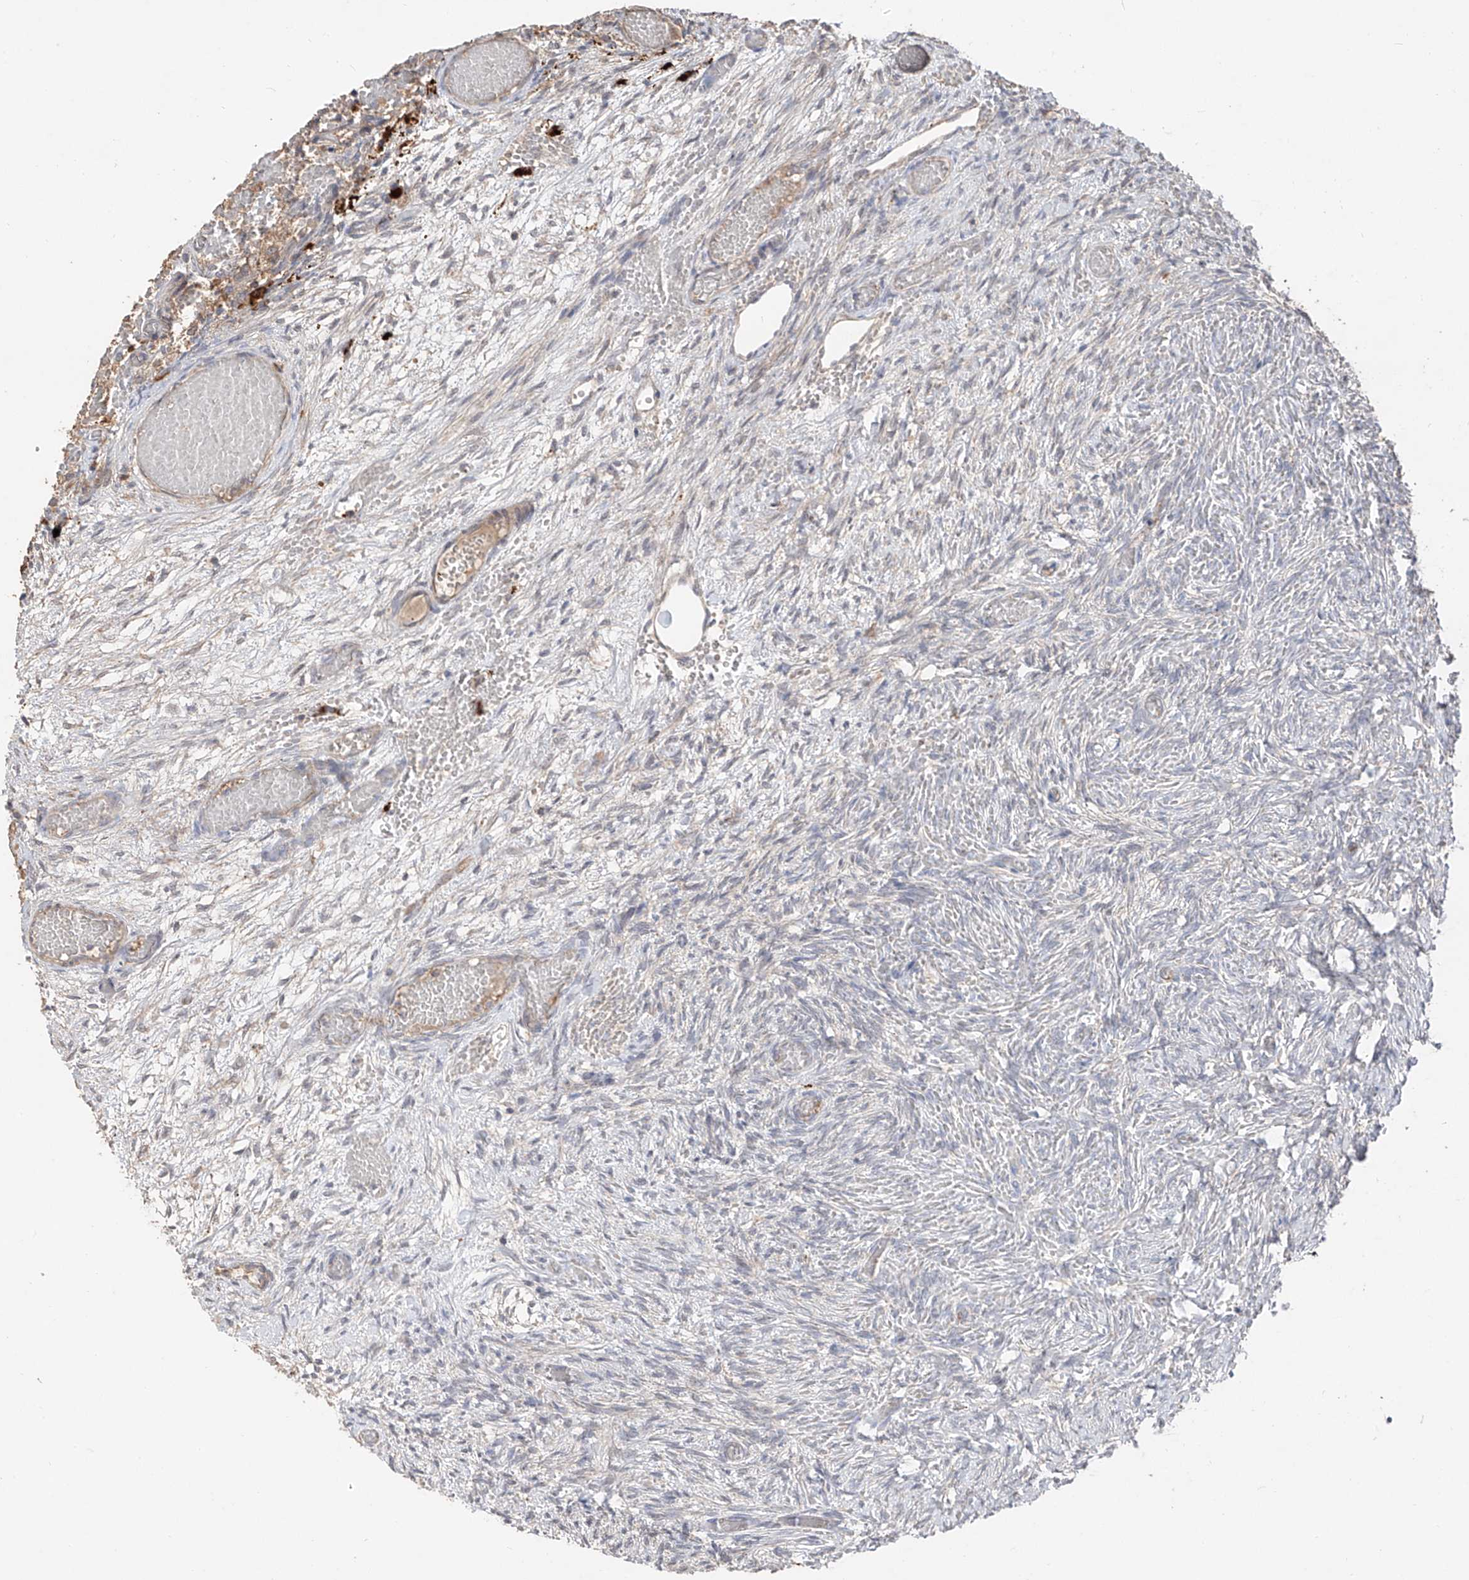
{"staining": {"intensity": "negative", "quantity": "none", "location": "none"}, "tissue": "ovary", "cell_type": "Ovarian stroma cells", "image_type": "normal", "snomed": [{"axis": "morphology", "description": "Adenocarcinoma, NOS"}, {"axis": "topography", "description": "Endometrium"}], "caption": "Immunohistochemical staining of normal ovary exhibits no significant expression in ovarian stroma cells. (DAB IHC with hematoxylin counter stain).", "gene": "EDN1", "patient": {"sex": "female", "age": 32}}